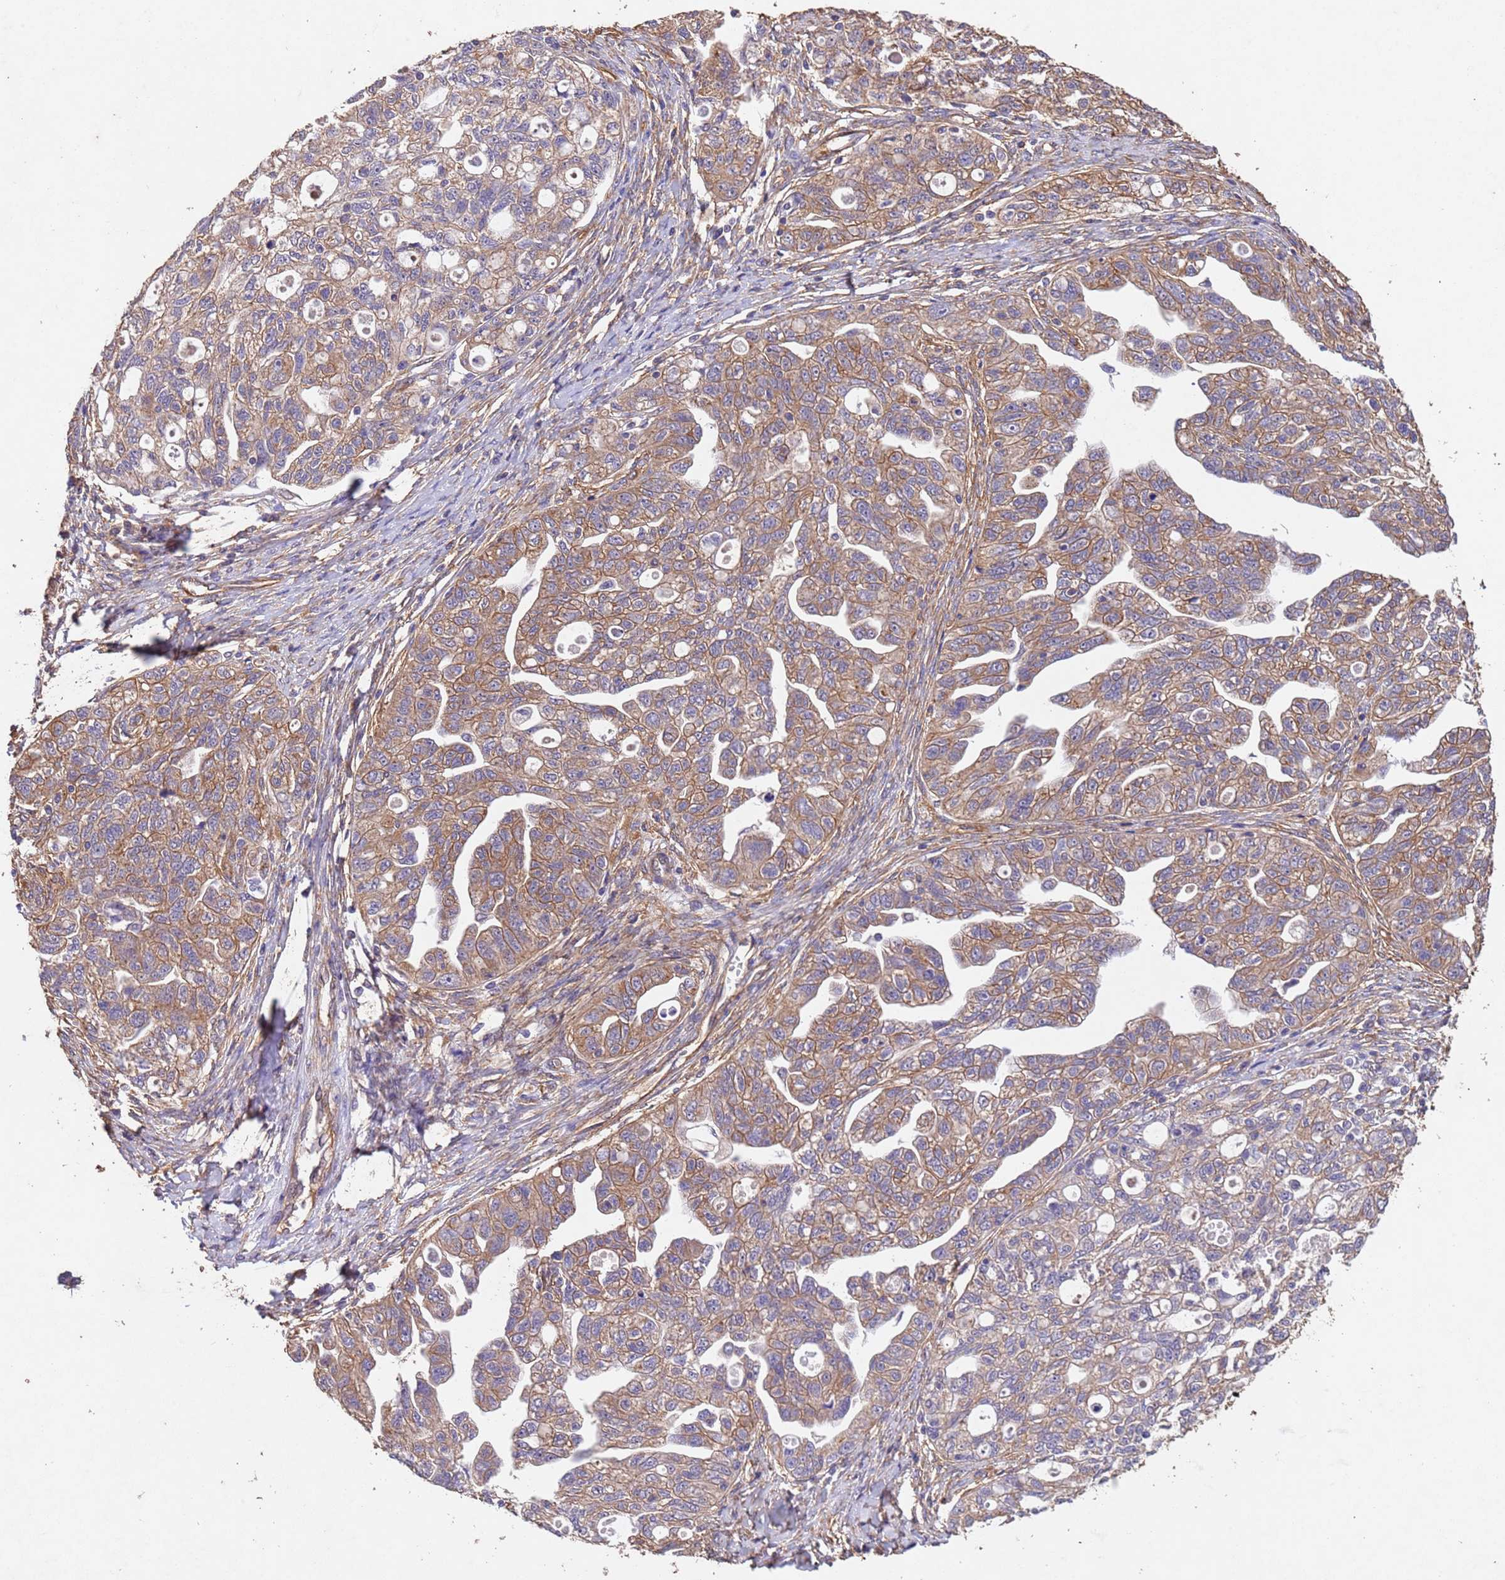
{"staining": {"intensity": "moderate", "quantity": ">75%", "location": "cytoplasmic/membranous"}, "tissue": "ovarian cancer", "cell_type": "Tumor cells", "image_type": "cancer", "snomed": [{"axis": "morphology", "description": "Carcinoma, NOS"}, {"axis": "morphology", "description": "Cystadenocarcinoma, serous, NOS"}, {"axis": "topography", "description": "Ovary"}], "caption": "A medium amount of moderate cytoplasmic/membranous expression is appreciated in approximately >75% of tumor cells in ovarian cancer tissue.", "gene": "MTX3", "patient": {"sex": "female", "age": 69}}